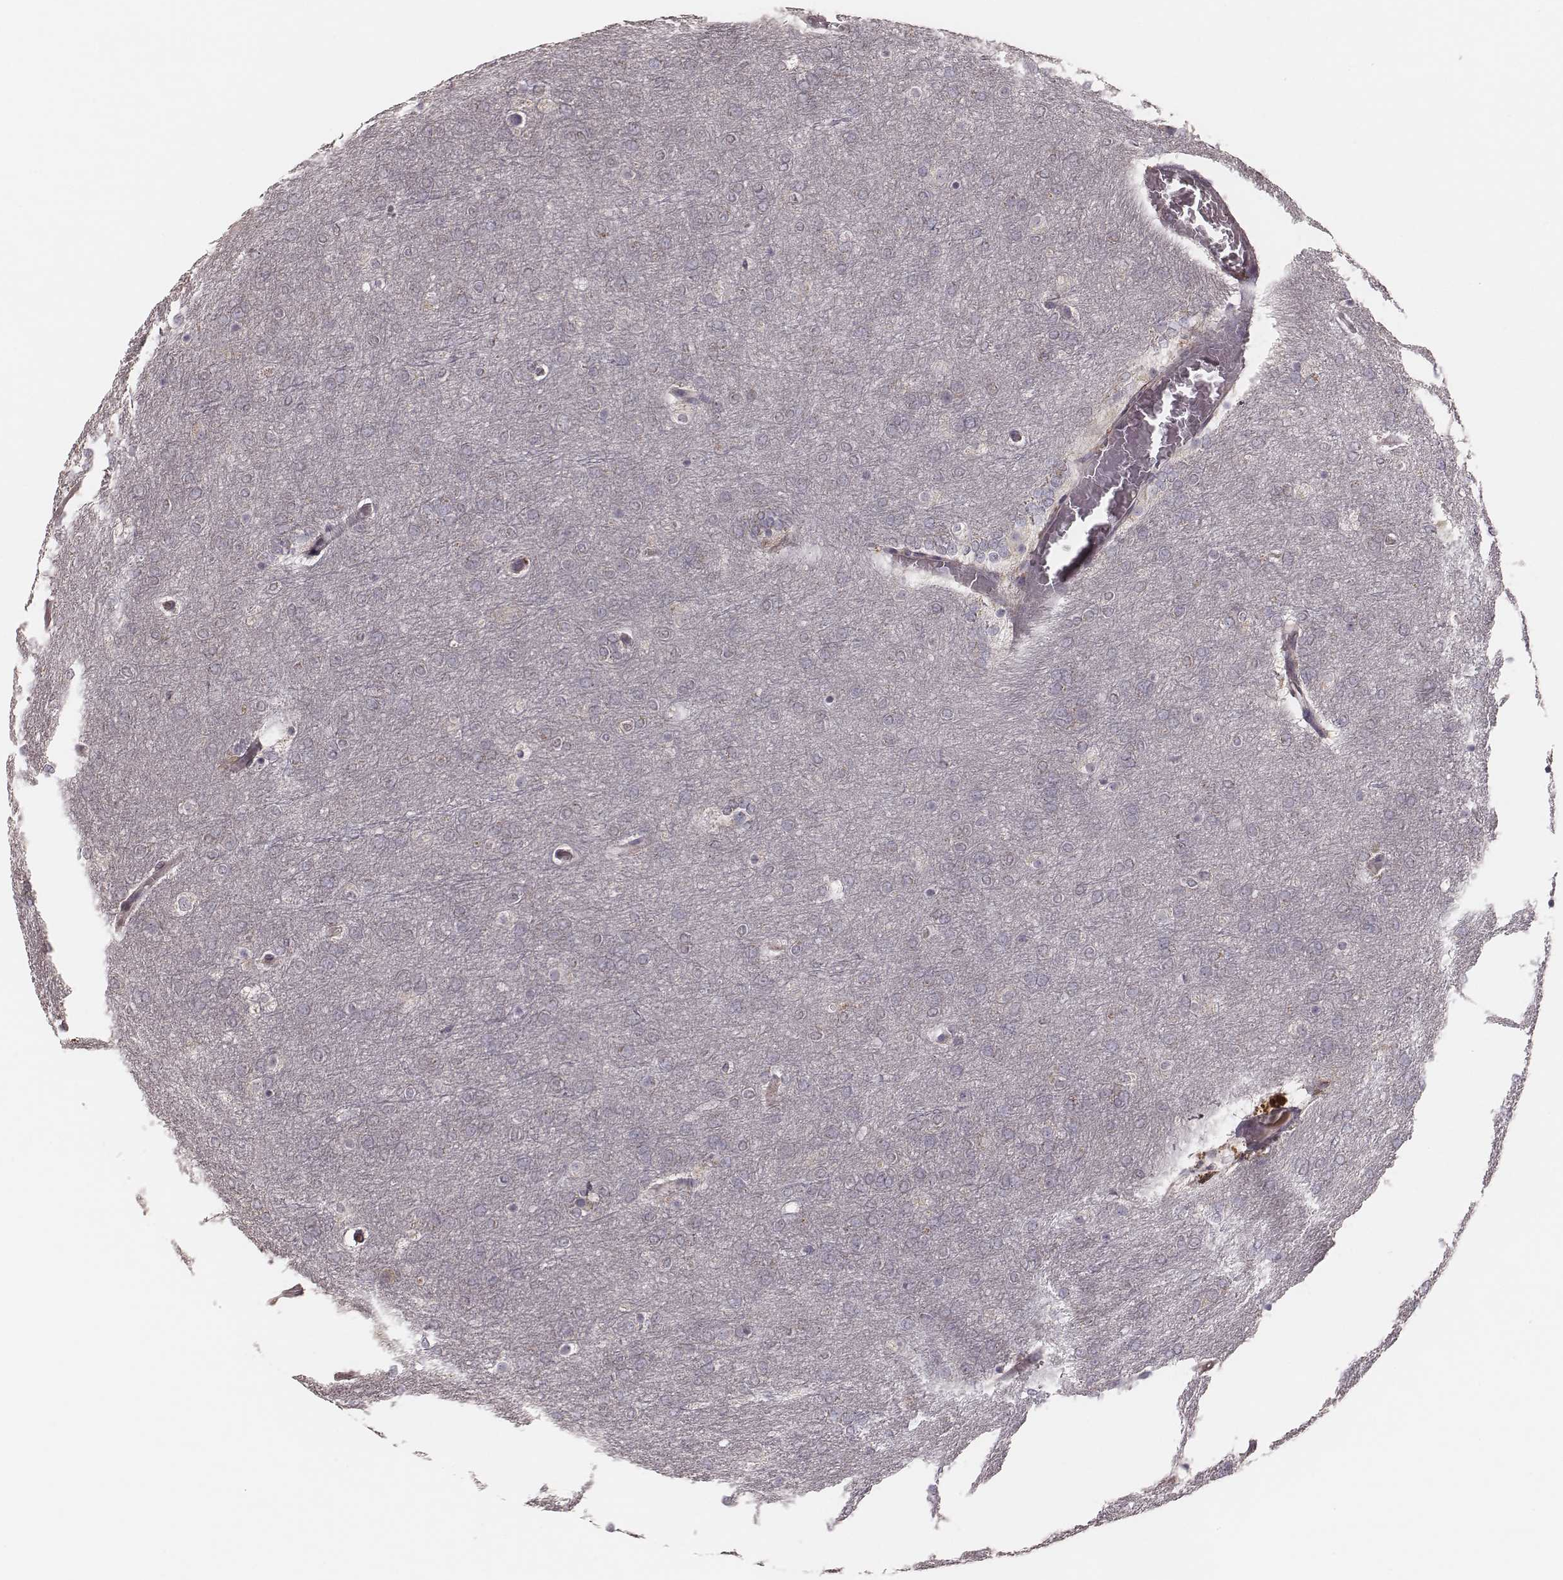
{"staining": {"intensity": "negative", "quantity": "none", "location": "none"}, "tissue": "glioma", "cell_type": "Tumor cells", "image_type": "cancer", "snomed": [{"axis": "morphology", "description": "Glioma, malignant, High grade"}, {"axis": "topography", "description": "Brain"}], "caption": "Glioma was stained to show a protein in brown. There is no significant positivity in tumor cells. (Stains: DAB immunohistochemistry with hematoxylin counter stain, Microscopy: brightfield microscopy at high magnification).", "gene": "MRPS27", "patient": {"sex": "female", "age": 61}}